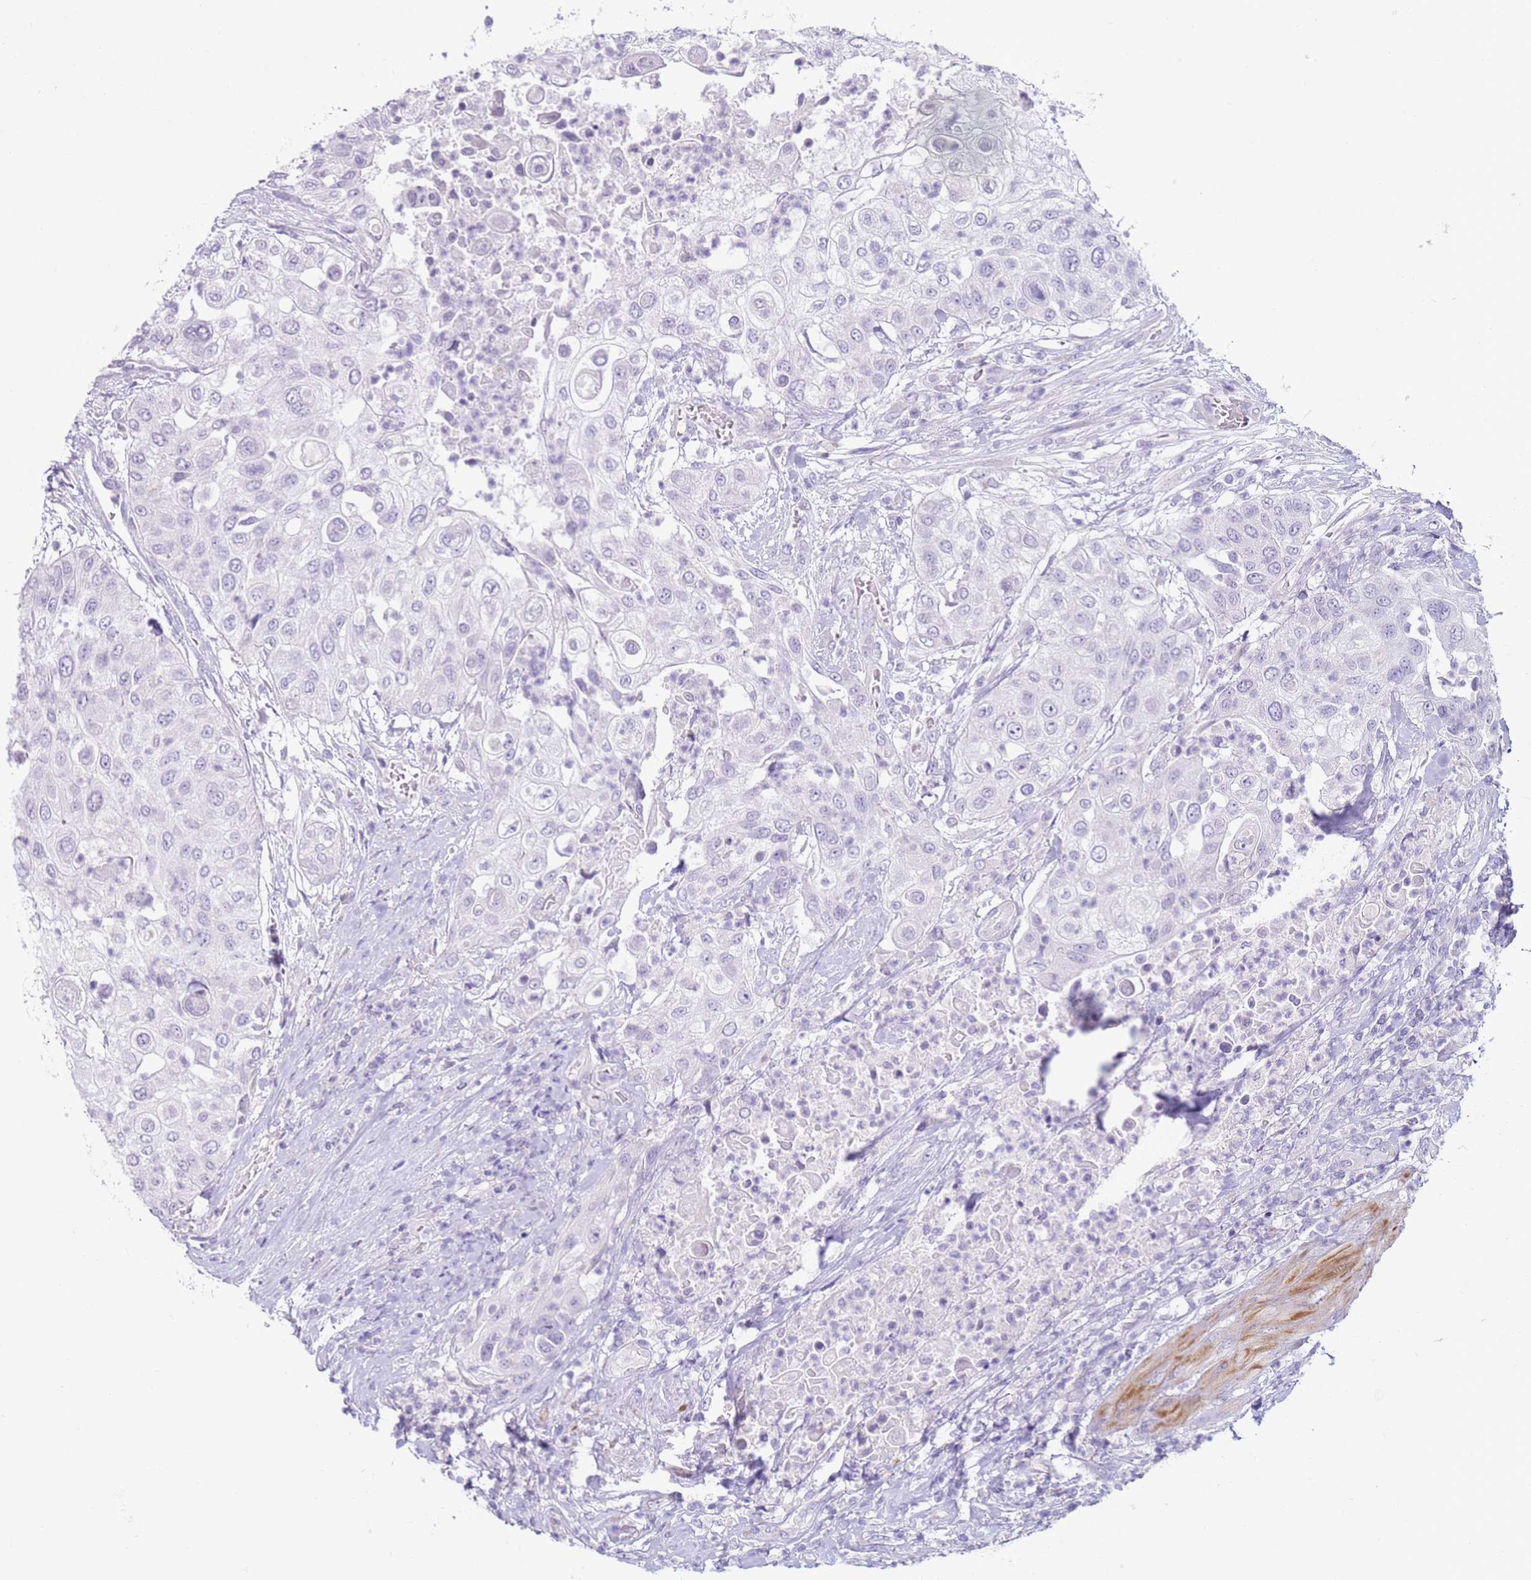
{"staining": {"intensity": "negative", "quantity": "none", "location": "none"}, "tissue": "urothelial cancer", "cell_type": "Tumor cells", "image_type": "cancer", "snomed": [{"axis": "morphology", "description": "Urothelial carcinoma, High grade"}, {"axis": "topography", "description": "Urinary bladder"}], "caption": "High-grade urothelial carcinoma was stained to show a protein in brown. There is no significant positivity in tumor cells. (DAB (3,3'-diaminobenzidine) immunohistochemistry, high magnification).", "gene": "NPAP1", "patient": {"sex": "female", "age": 79}}